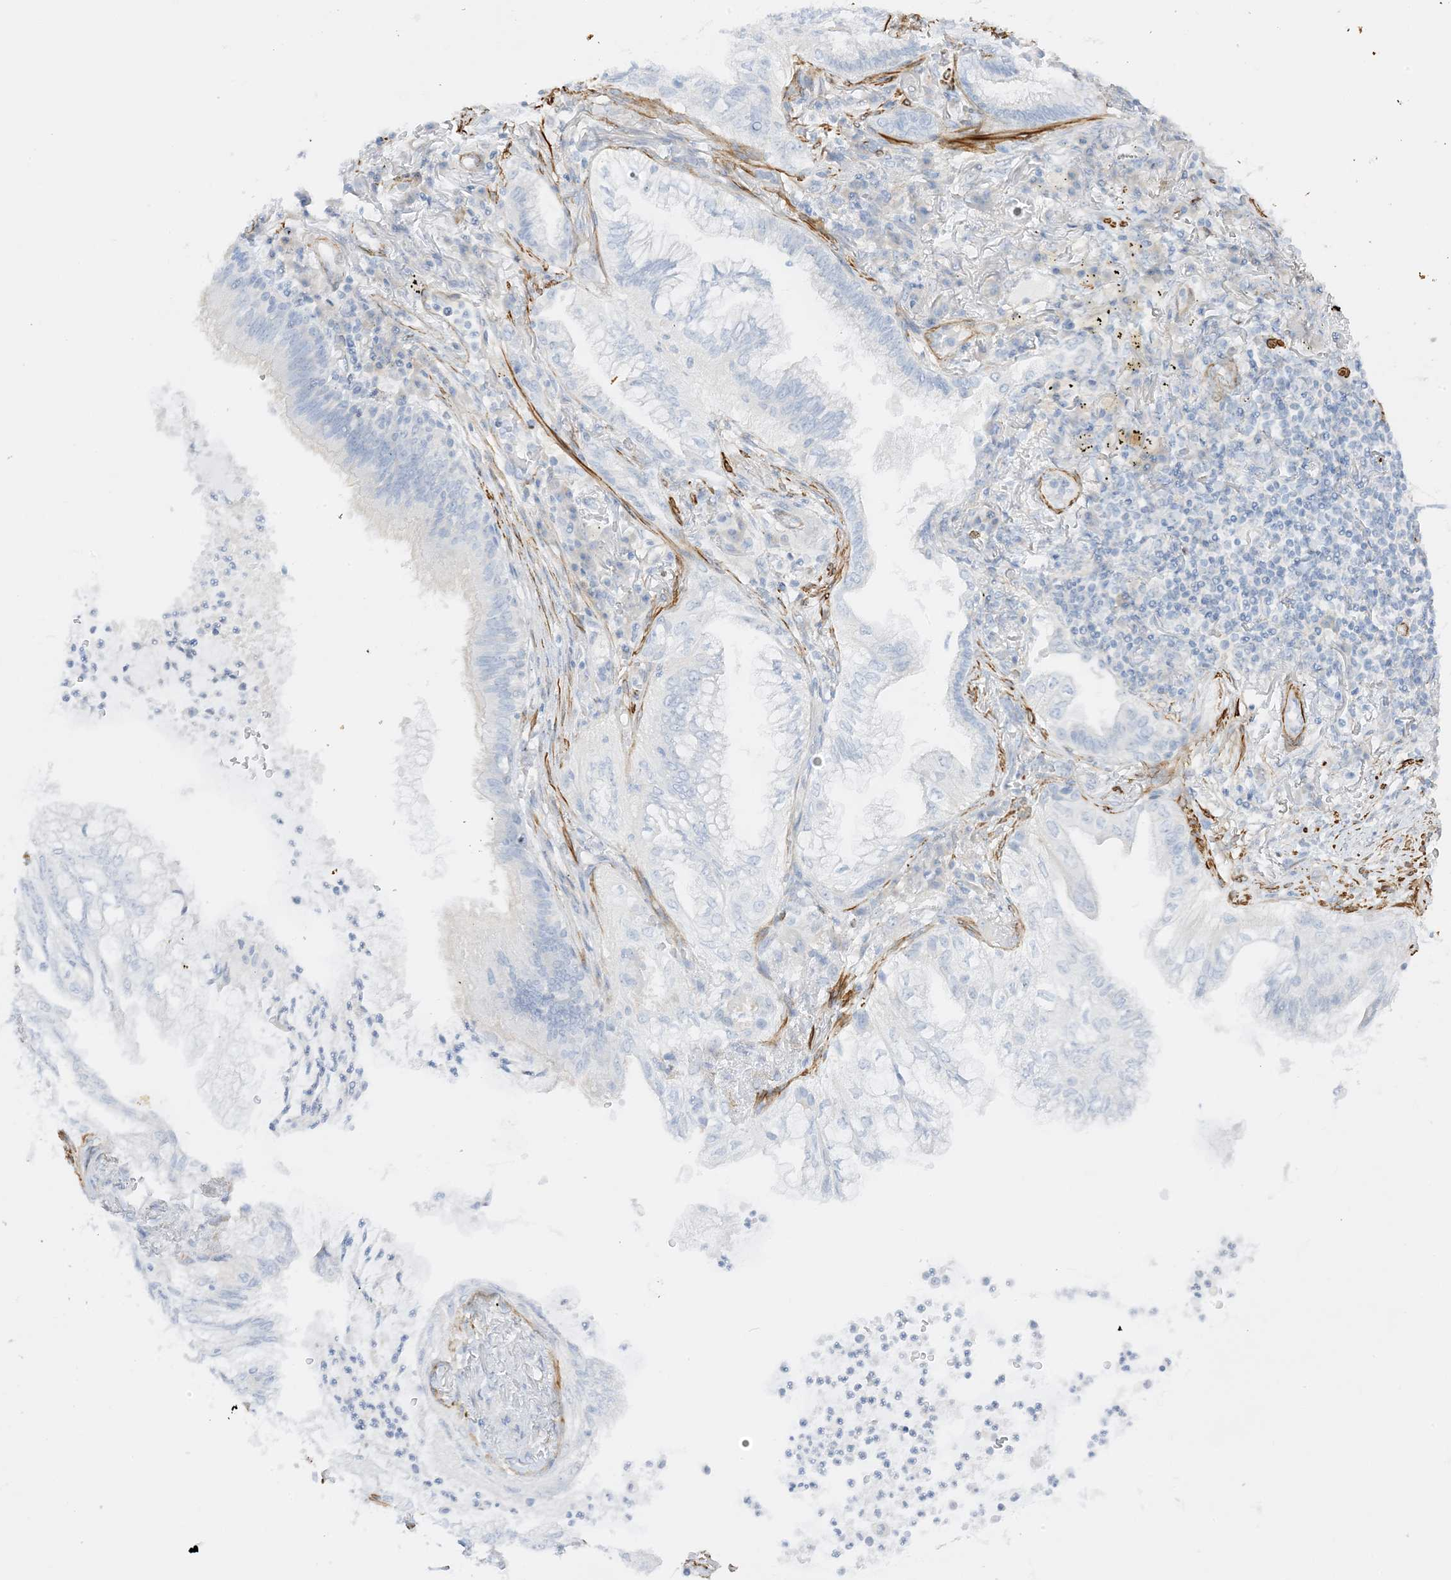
{"staining": {"intensity": "negative", "quantity": "none", "location": "none"}, "tissue": "lung cancer", "cell_type": "Tumor cells", "image_type": "cancer", "snomed": [{"axis": "morphology", "description": "Adenocarcinoma, NOS"}, {"axis": "topography", "description": "Lung"}], "caption": "The photomicrograph shows no staining of tumor cells in adenocarcinoma (lung).", "gene": "SLC22A13", "patient": {"sex": "female", "age": 70}}